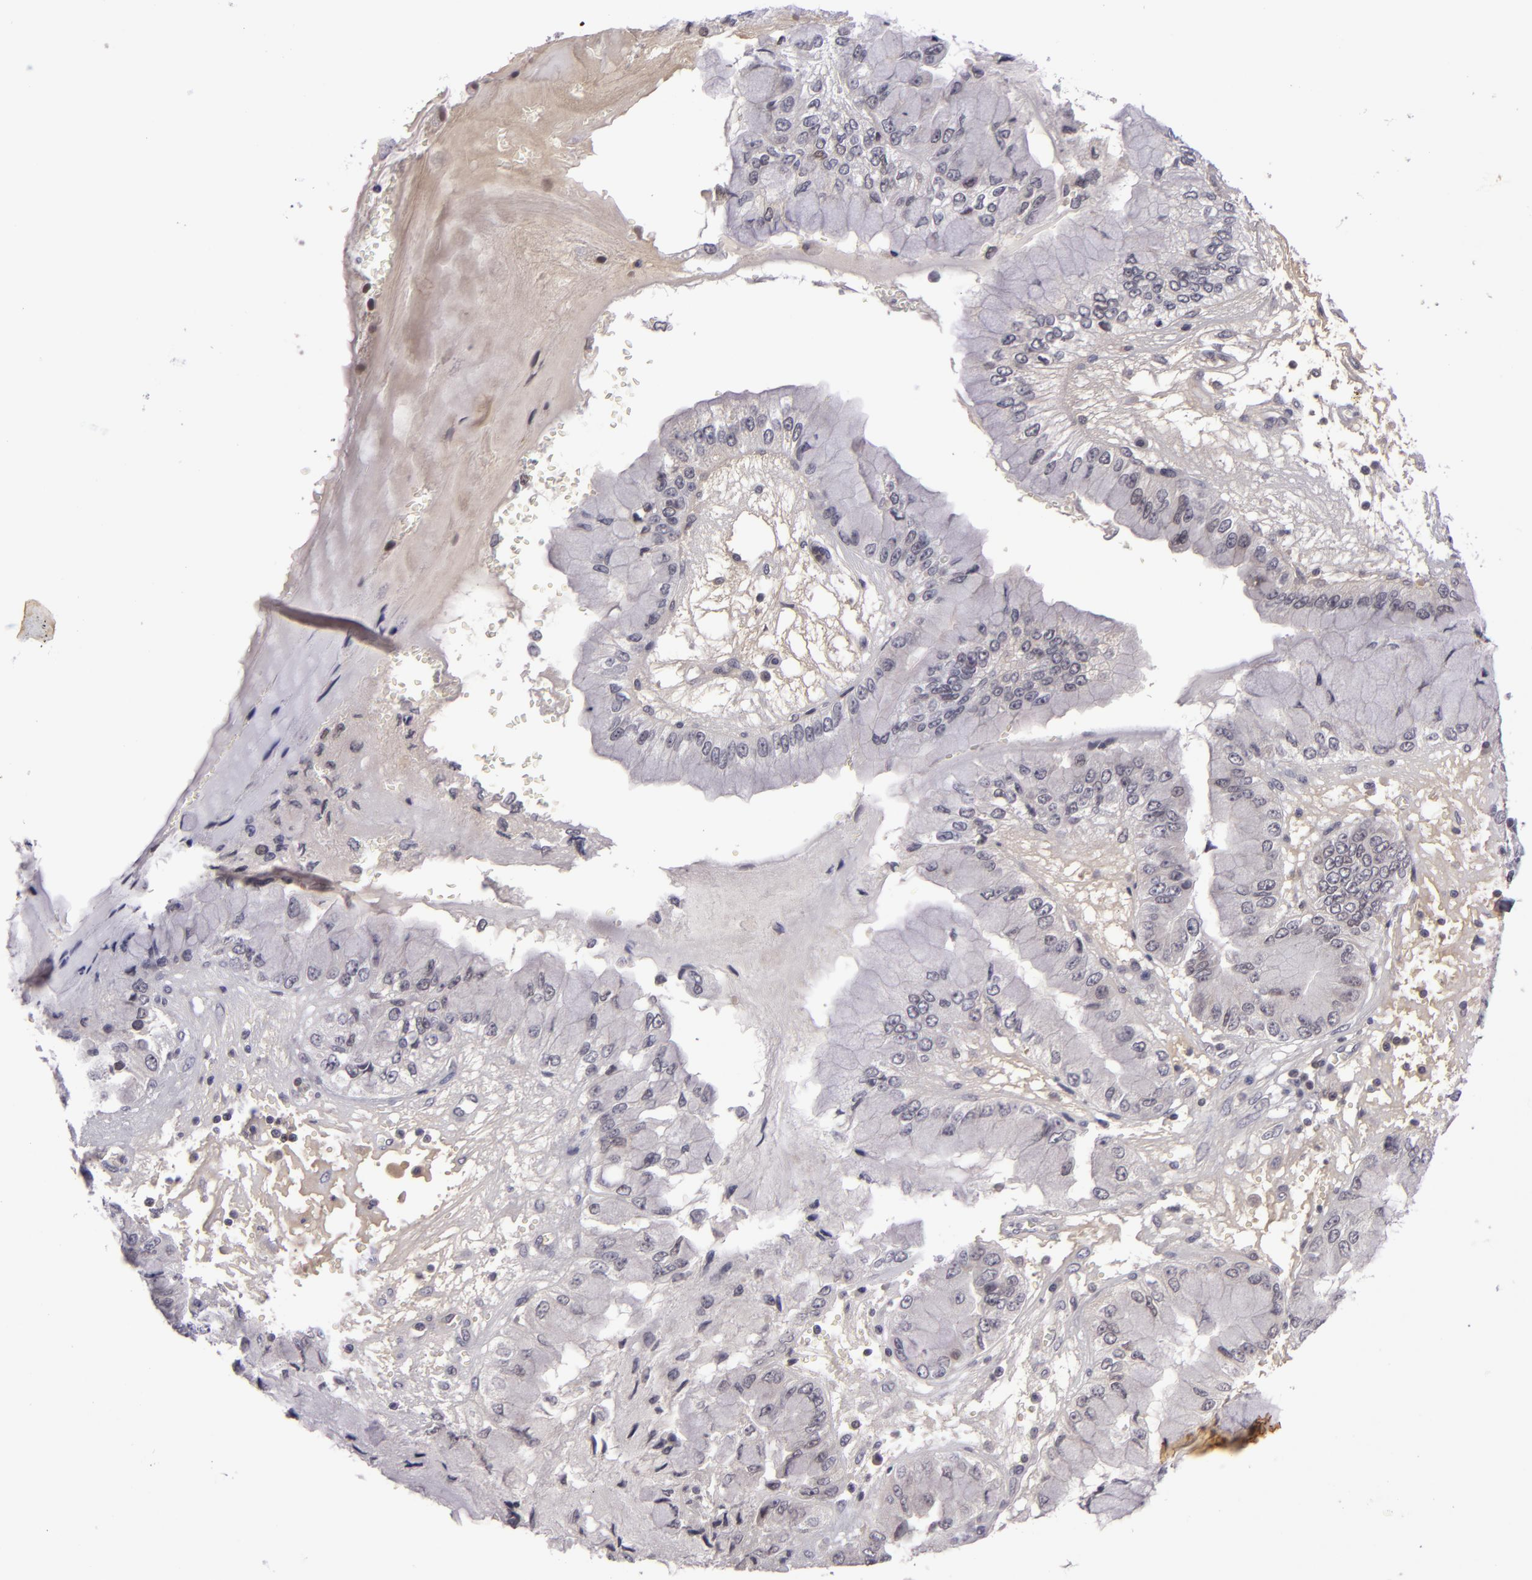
{"staining": {"intensity": "negative", "quantity": "none", "location": "none"}, "tissue": "liver cancer", "cell_type": "Tumor cells", "image_type": "cancer", "snomed": [{"axis": "morphology", "description": "Cholangiocarcinoma"}, {"axis": "topography", "description": "Liver"}], "caption": "An IHC micrograph of liver cholangiocarcinoma is shown. There is no staining in tumor cells of liver cholangiocarcinoma.", "gene": "CASP8", "patient": {"sex": "female", "age": 79}}